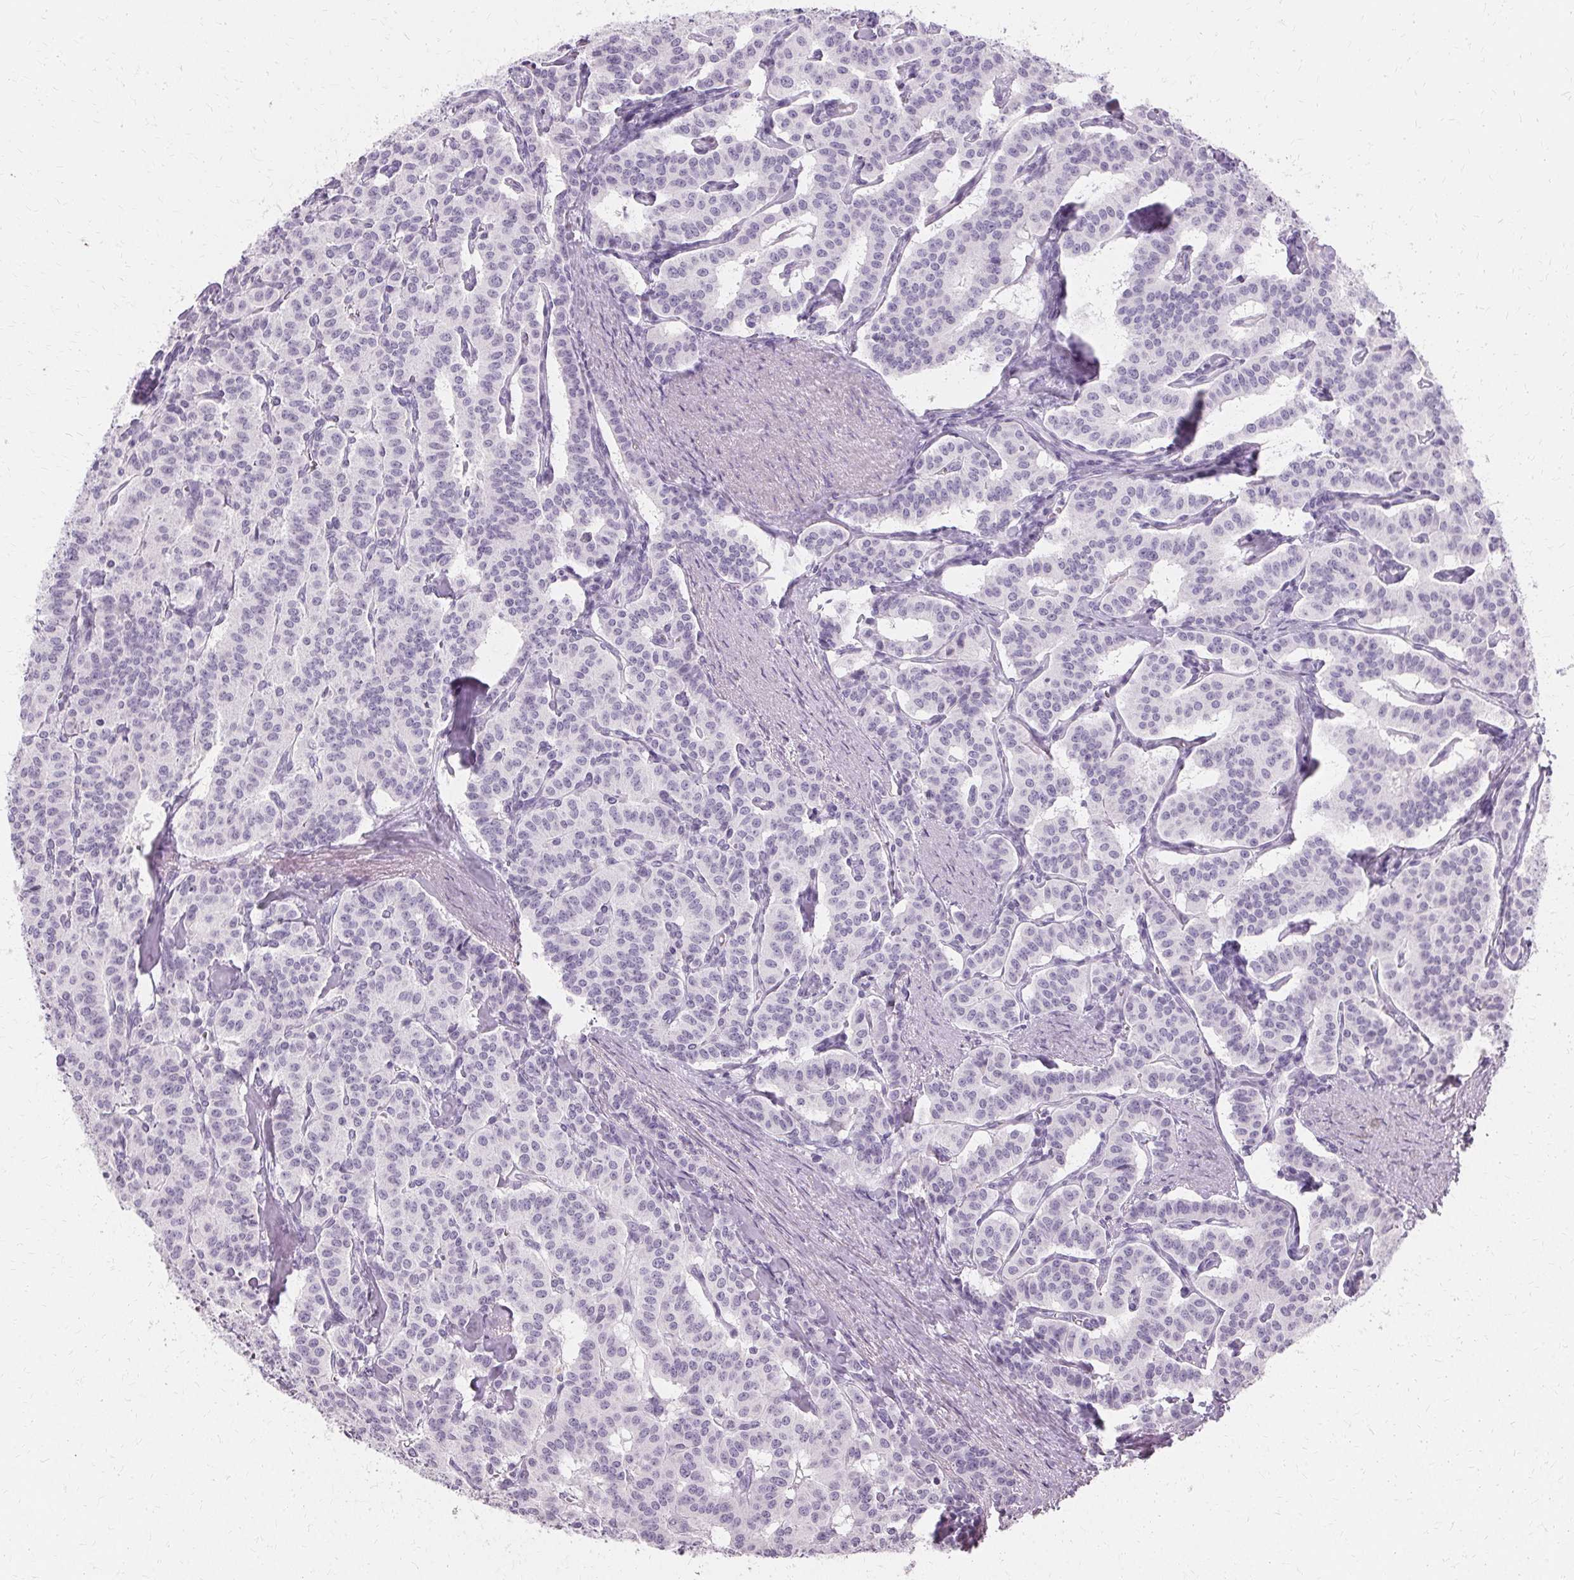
{"staining": {"intensity": "negative", "quantity": "none", "location": "none"}, "tissue": "carcinoid", "cell_type": "Tumor cells", "image_type": "cancer", "snomed": [{"axis": "morphology", "description": "Carcinoid, malignant, NOS"}, {"axis": "topography", "description": "Lung"}], "caption": "Immunohistochemistry micrograph of neoplastic tissue: human carcinoid stained with DAB (3,3'-diaminobenzidine) shows no significant protein staining in tumor cells.", "gene": "KRT6C", "patient": {"sex": "female", "age": 46}}